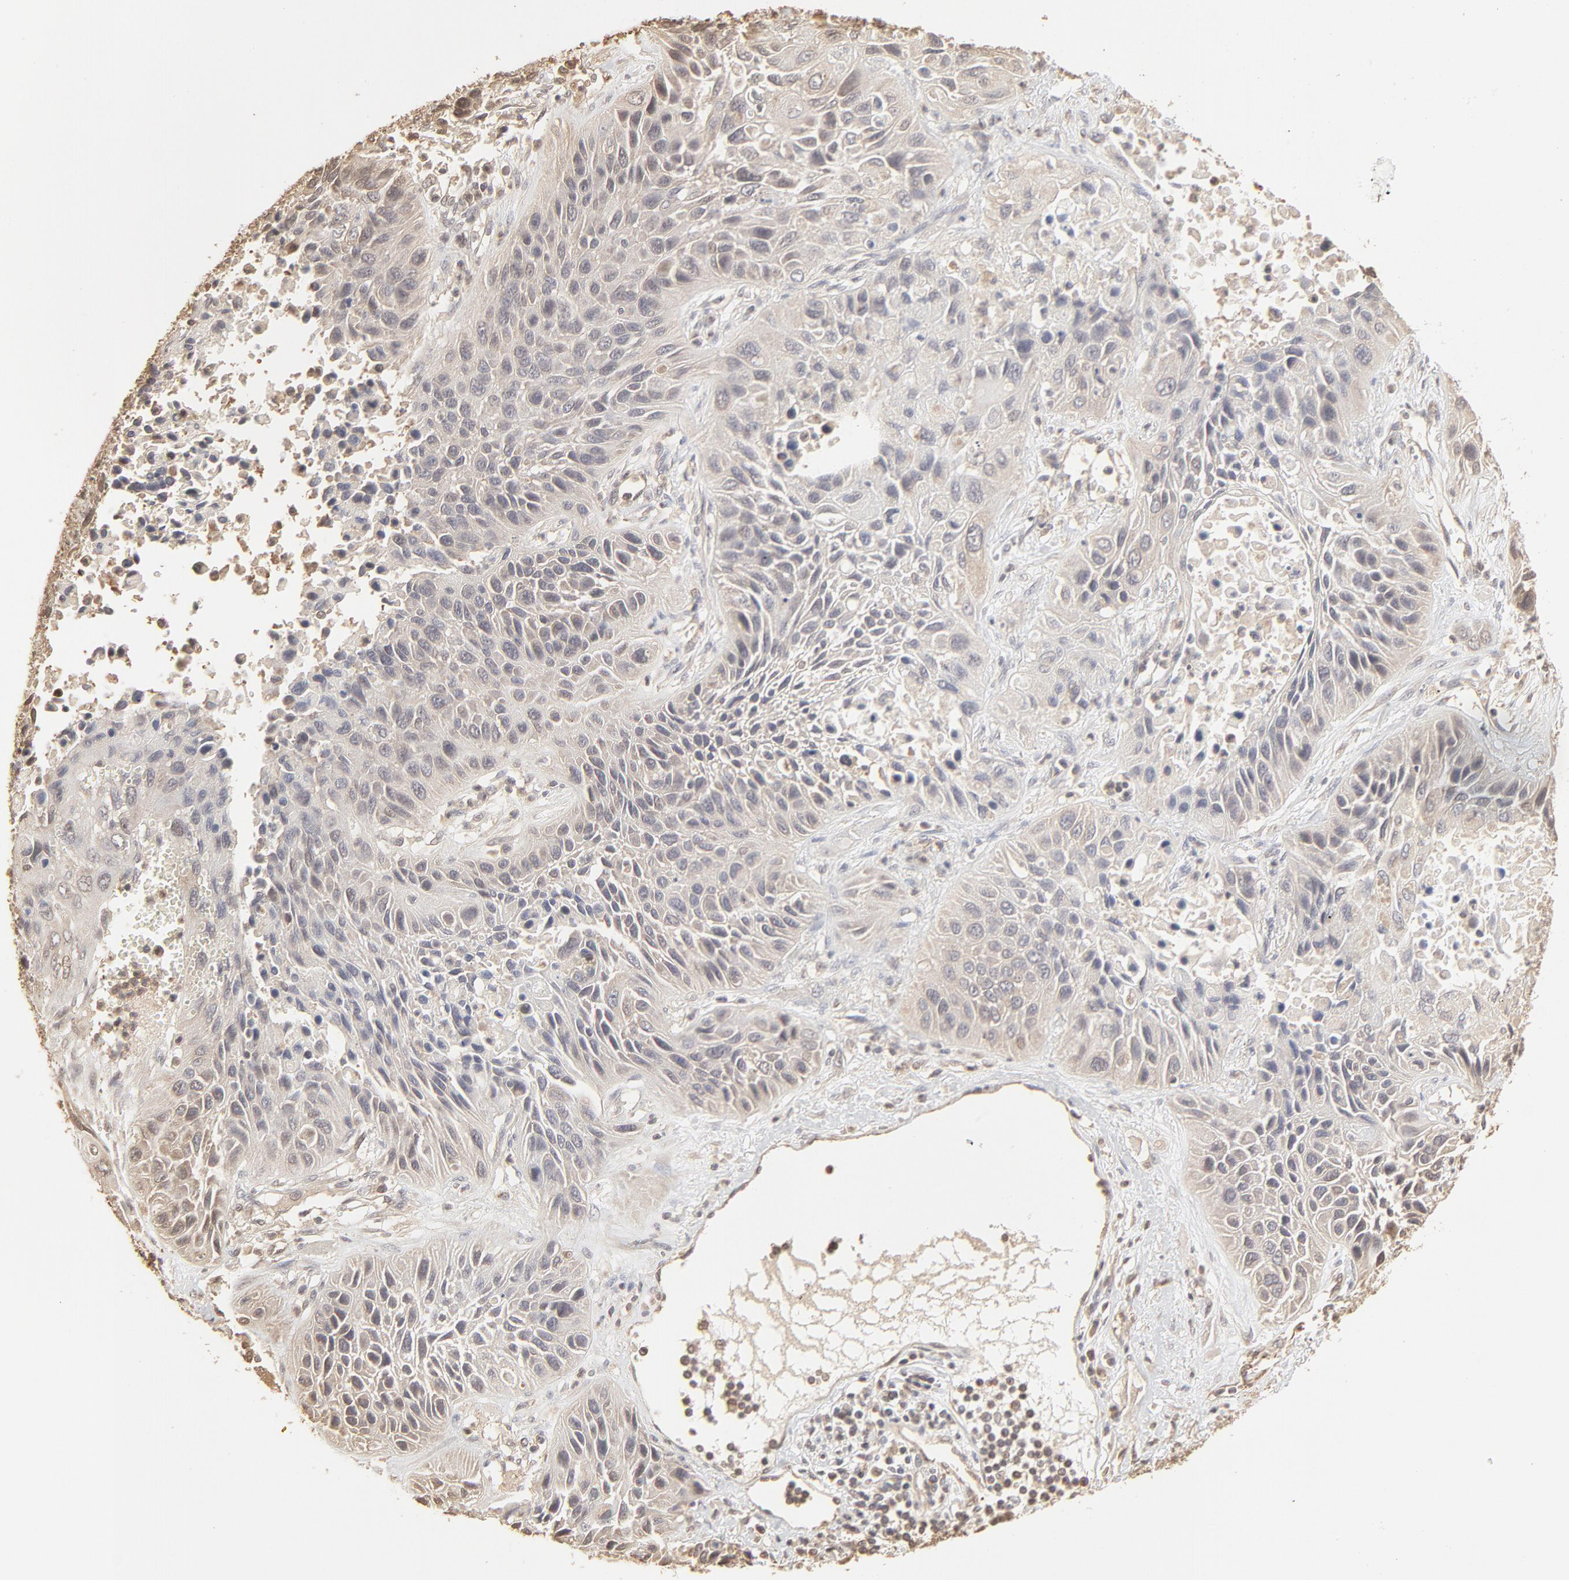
{"staining": {"intensity": "weak", "quantity": ">75%", "location": "cytoplasmic/membranous"}, "tissue": "lung cancer", "cell_type": "Tumor cells", "image_type": "cancer", "snomed": [{"axis": "morphology", "description": "Squamous cell carcinoma, NOS"}, {"axis": "topography", "description": "Lung"}], "caption": "IHC (DAB) staining of lung squamous cell carcinoma exhibits weak cytoplasmic/membranous protein expression in about >75% of tumor cells.", "gene": "PPP2CA", "patient": {"sex": "female", "age": 76}}